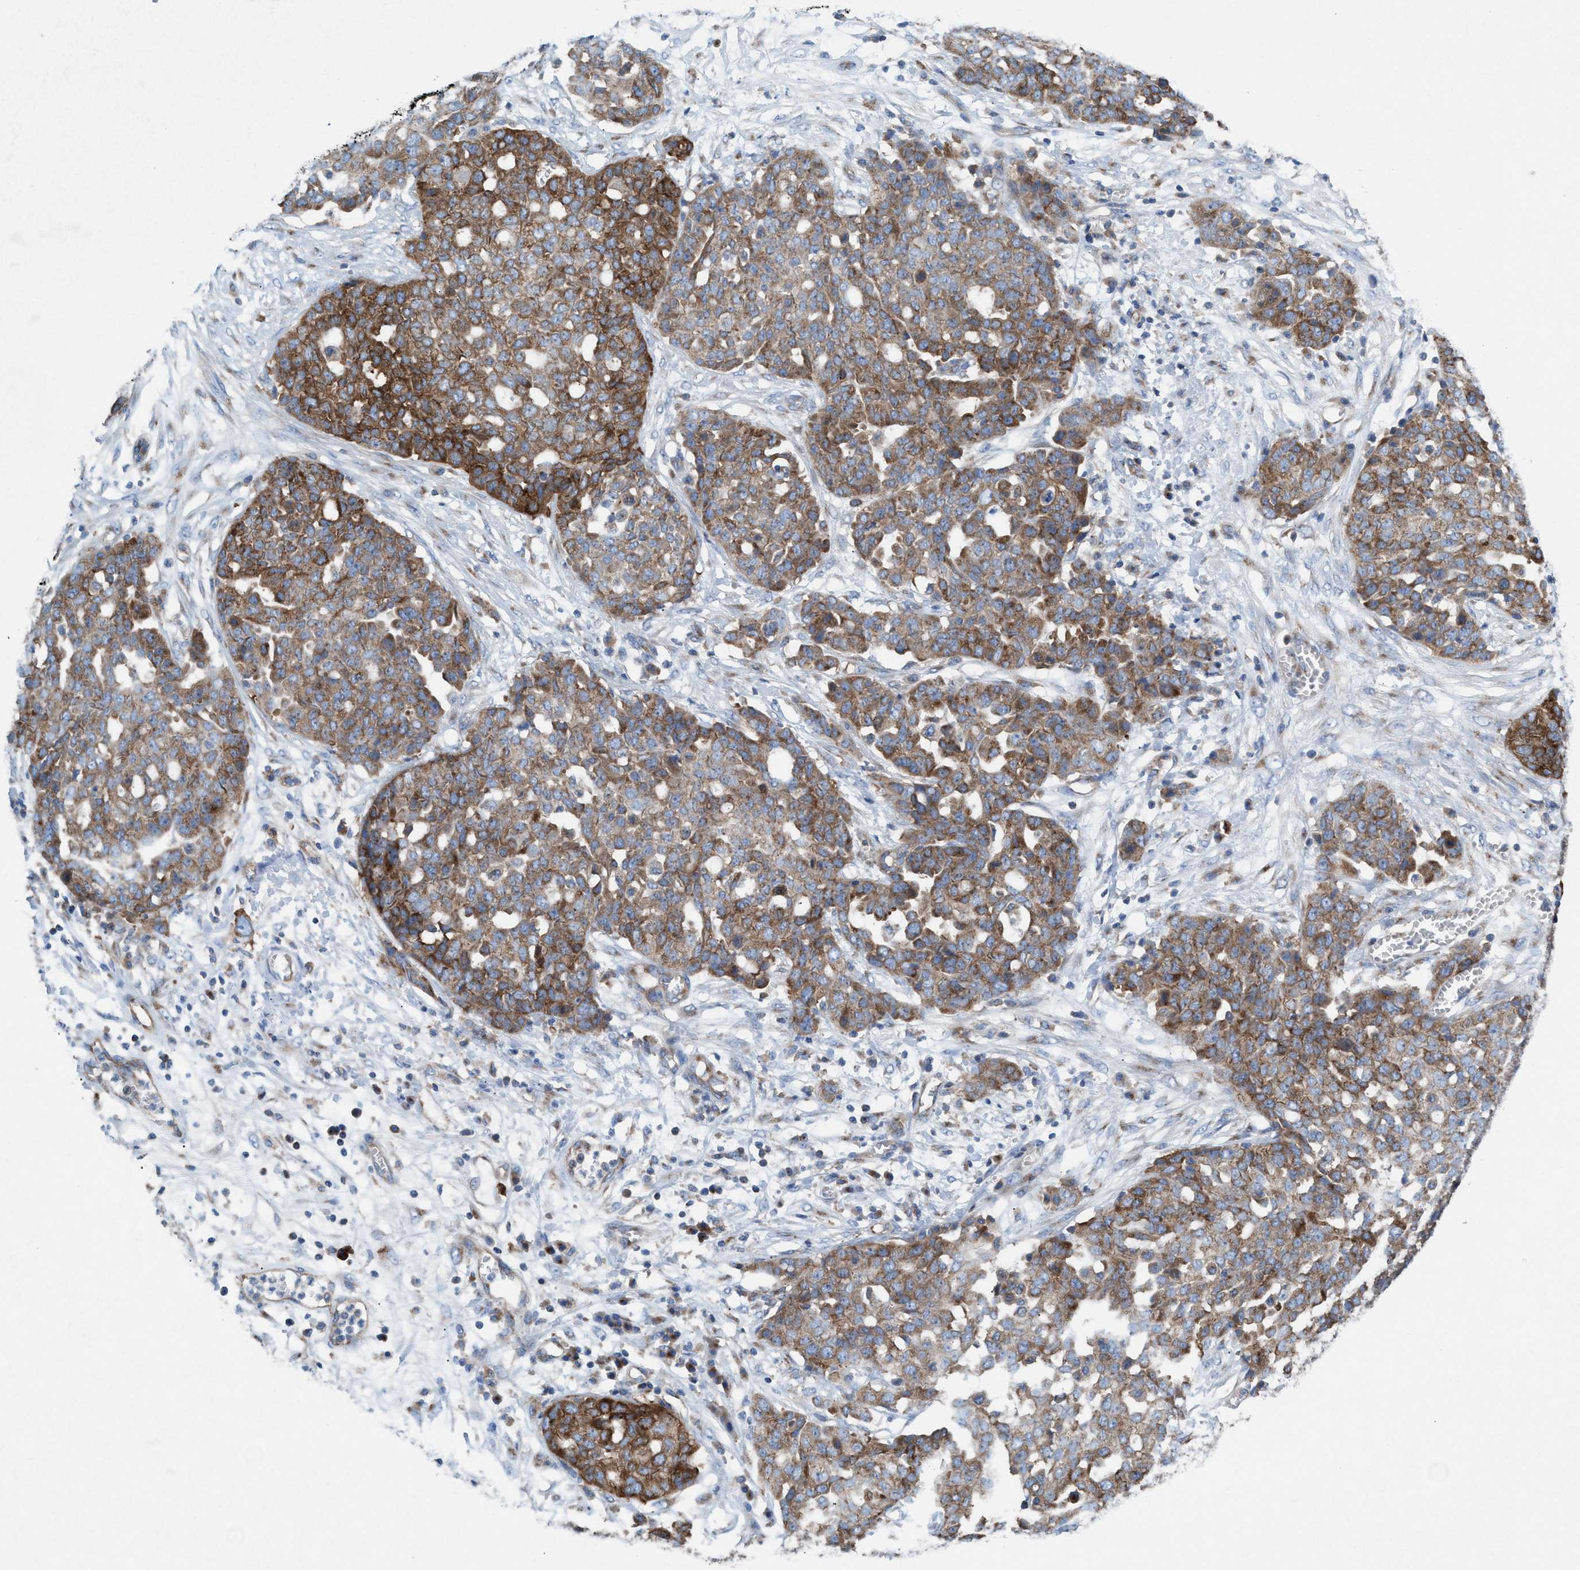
{"staining": {"intensity": "moderate", "quantity": ">75%", "location": "cytoplasmic/membranous"}, "tissue": "ovarian cancer", "cell_type": "Tumor cells", "image_type": "cancer", "snomed": [{"axis": "morphology", "description": "Cystadenocarcinoma, serous, NOS"}, {"axis": "topography", "description": "Soft tissue"}, {"axis": "topography", "description": "Ovary"}], "caption": "Tumor cells display medium levels of moderate cytoplasmic/membranous staining in about >75% of cells in ovarian serous cystadenocarcinoma.", "gene": "NYAP1", "patient": {"sex": "female", "age": 57}}